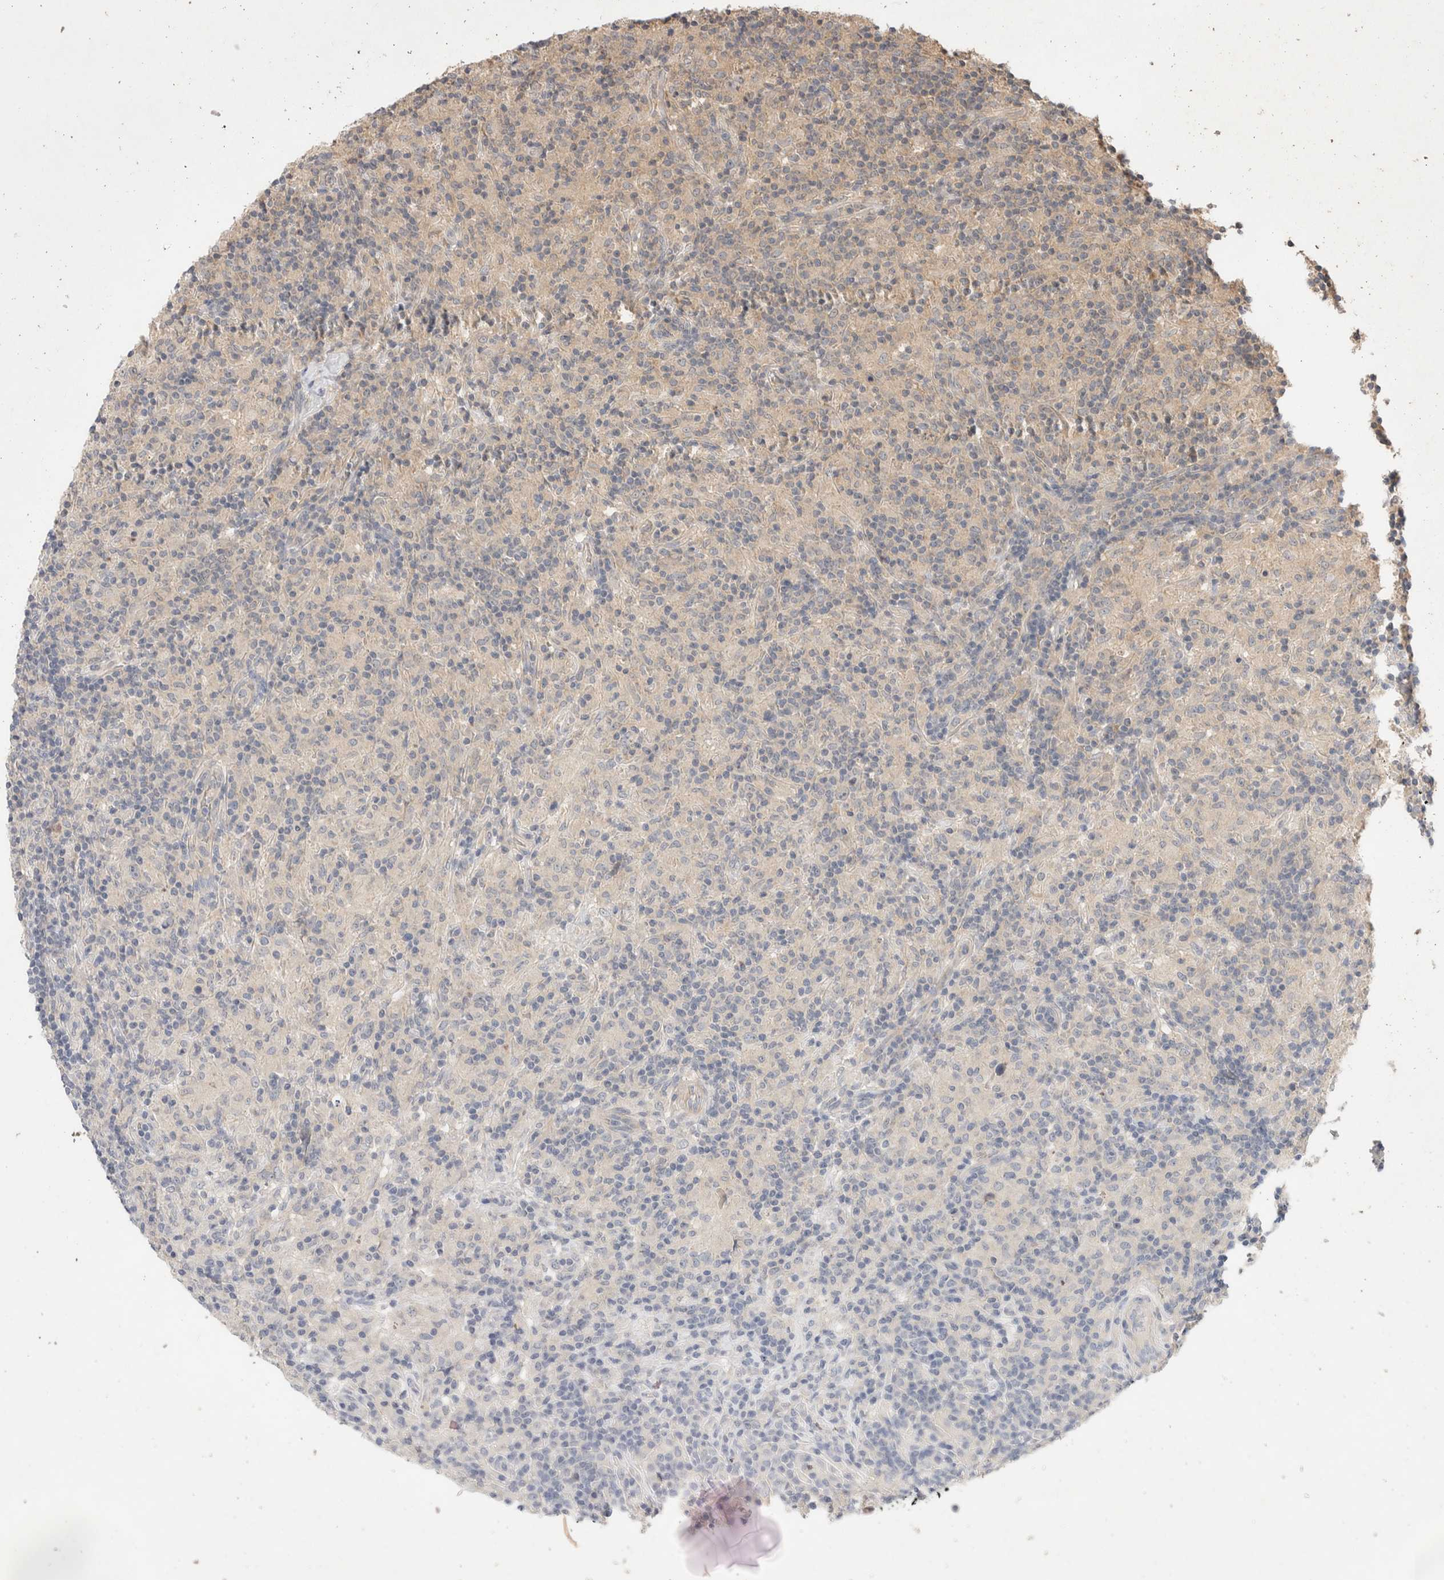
{"staining": {"intensity": "negative", "quantity": "none", "location": "none"}, "tissue": "lymphoma", "cell_type": "Tumor cells", "image_type": "cancer", "snomed": [{"axis": "morphology", "description": "Hodgkin's disease, NOS"}, {"axis": "topography", "description": "Lymph node"}], "caption": "This is an immunohistochemistry (IHC) histopathology image of human Hodgkin's disease. There is no positivity in tumor cells.", "gene": "NSMAF", "patient": {"sex": "male", "age": 70}}